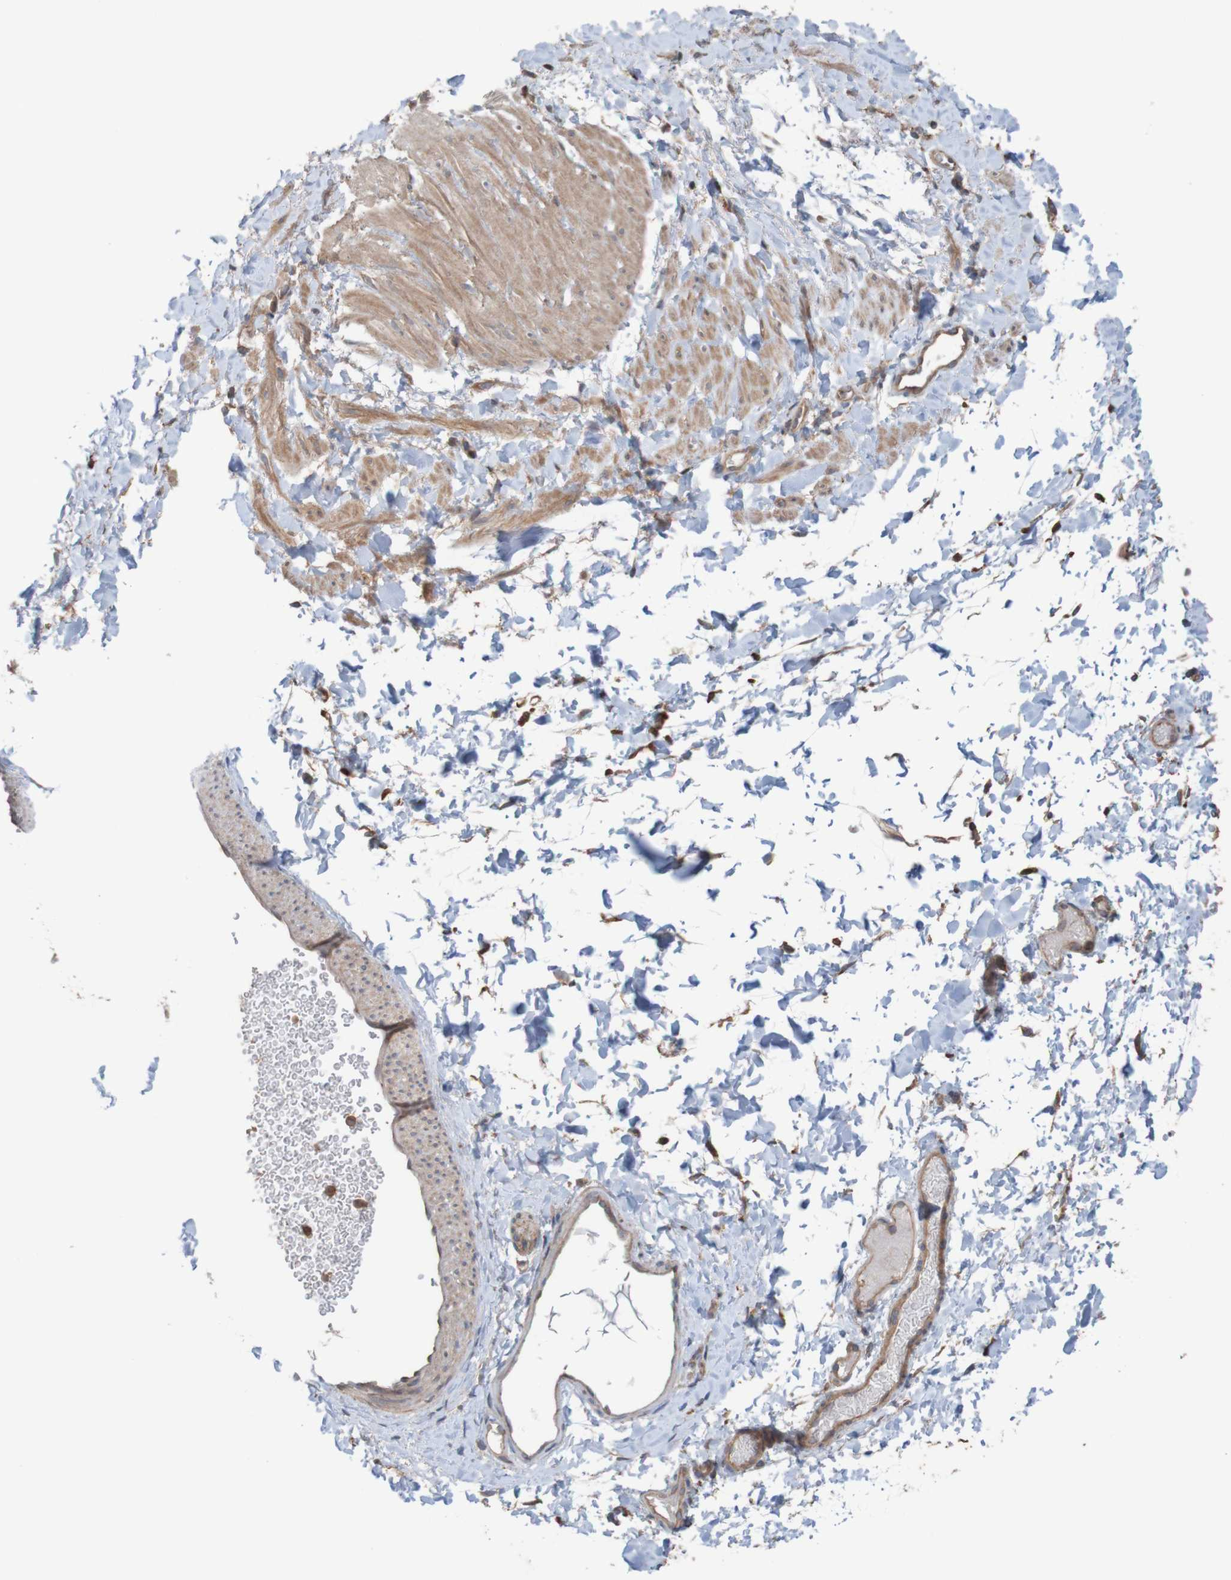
{"staining": {"intensity": "moderate", "quantity": ">75%", "location": "cytoplasmic/membranous"}, "tissue": "smooth muscle", "cell_type": "Smooth muscle cells", "image_type": "normal", "snomed": [{"axis": "morphology", "description": "Normal tissue, NOS"}, {"axis": "topography", "description": "Smooth muscle"}], "caption": "Immunohistochemistry (IHC) photomicrograph of benign smooth muscle stained for a protein (brown), which shows medium levels of moderate cytoplasmic/membranous expression in about >75% of smooth muscle cells.", "gene": "ARHGEF11", "patient": {"sex": "male", "age": 16}}